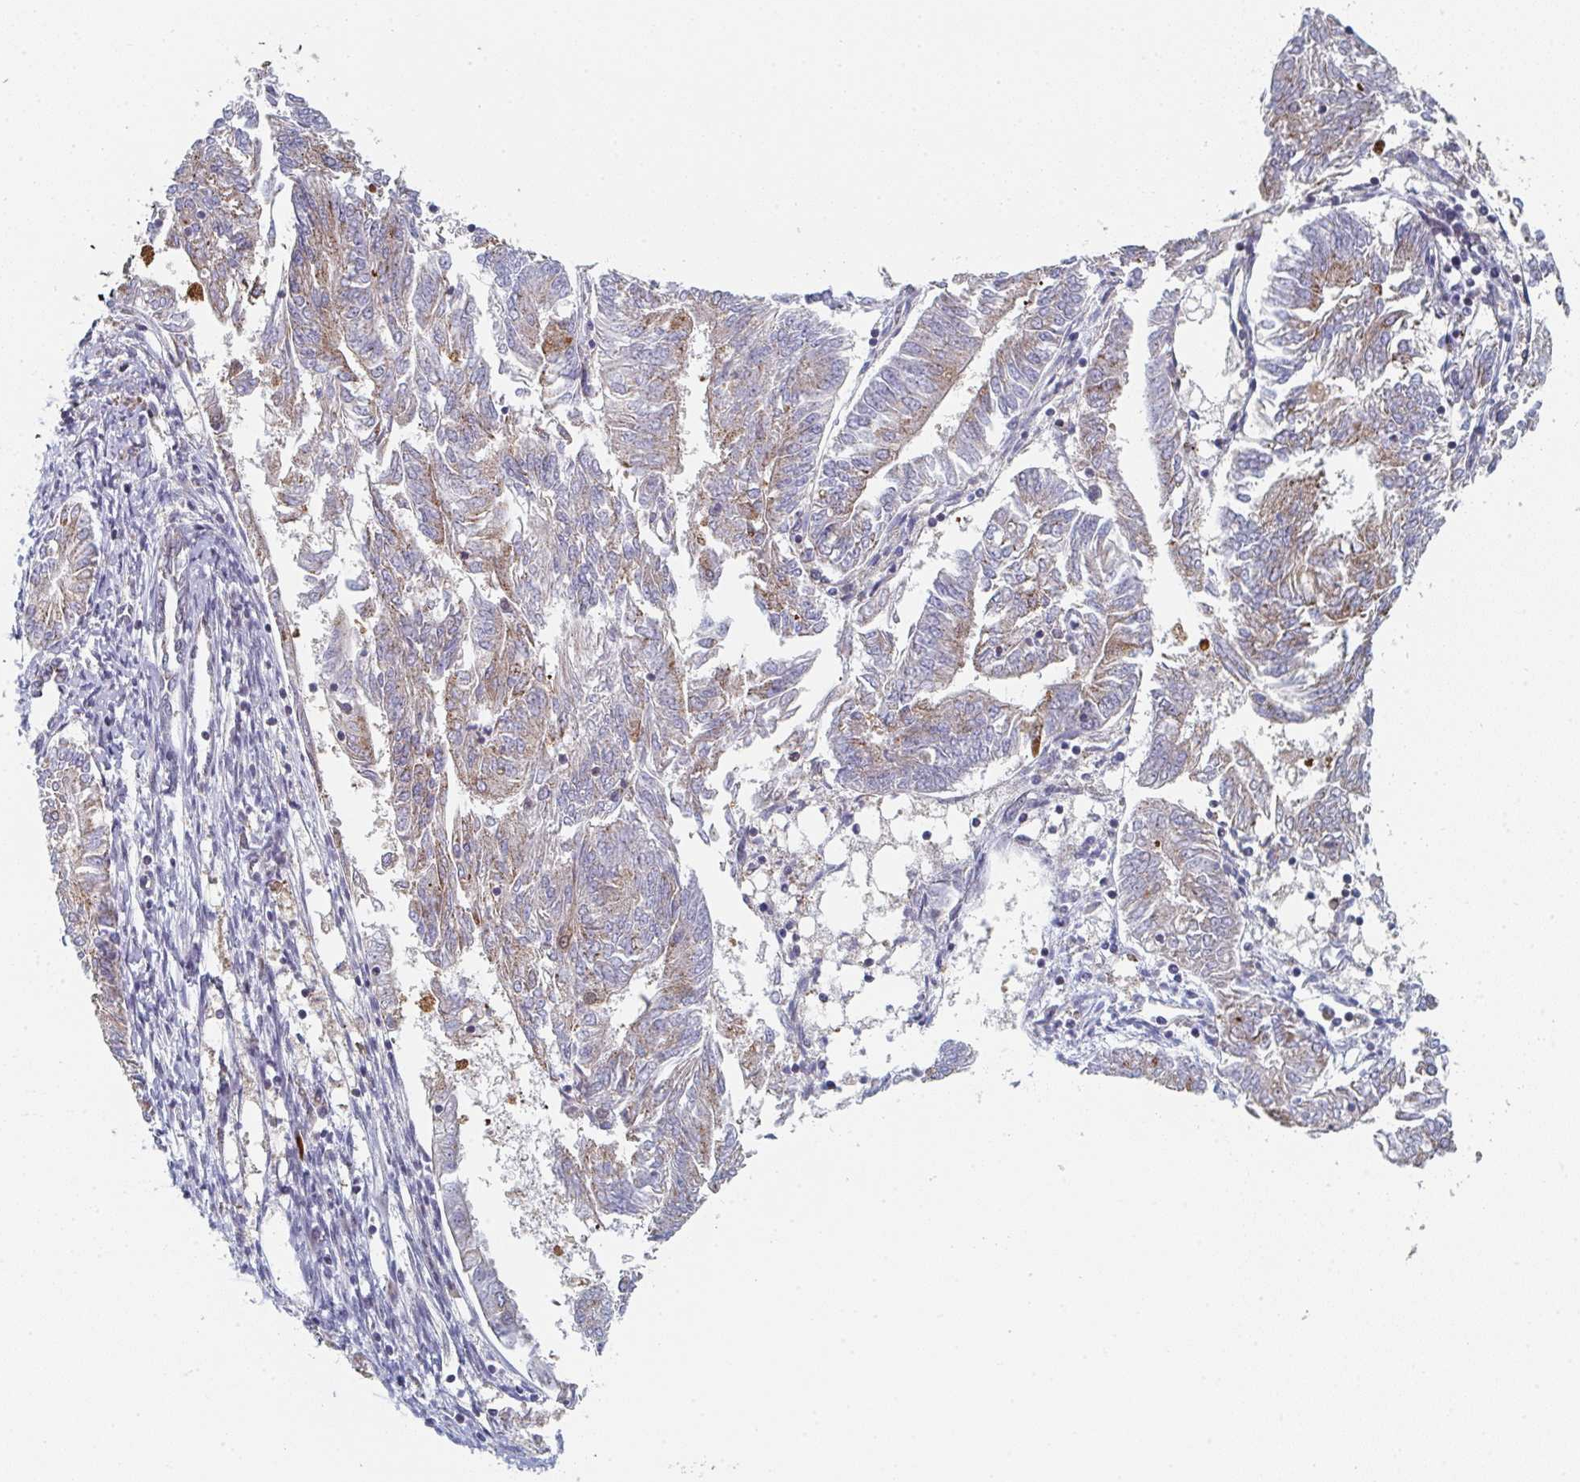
{"staining": {"intensity": "moderate", "quantity": ">75%", "location": "cytoplasmic/membranous"}, "tissue": "endometrial cancer", "cell_type": "Tumor cells", "image_type": "cancer", "snomed": [{"axis": "morphology", "description": "Adenocarcinoma, NOS"}, {"axis": "topography", "description": "Endometrium"}], "caption": "Tumor cells show medium levels of moderate cytoplasmic/membranous expression in approximately >75% of cells in adenocarcinoma (endometrial).", "gene": "ZNF644", "patient": {"sex": "female", "age": 58}}